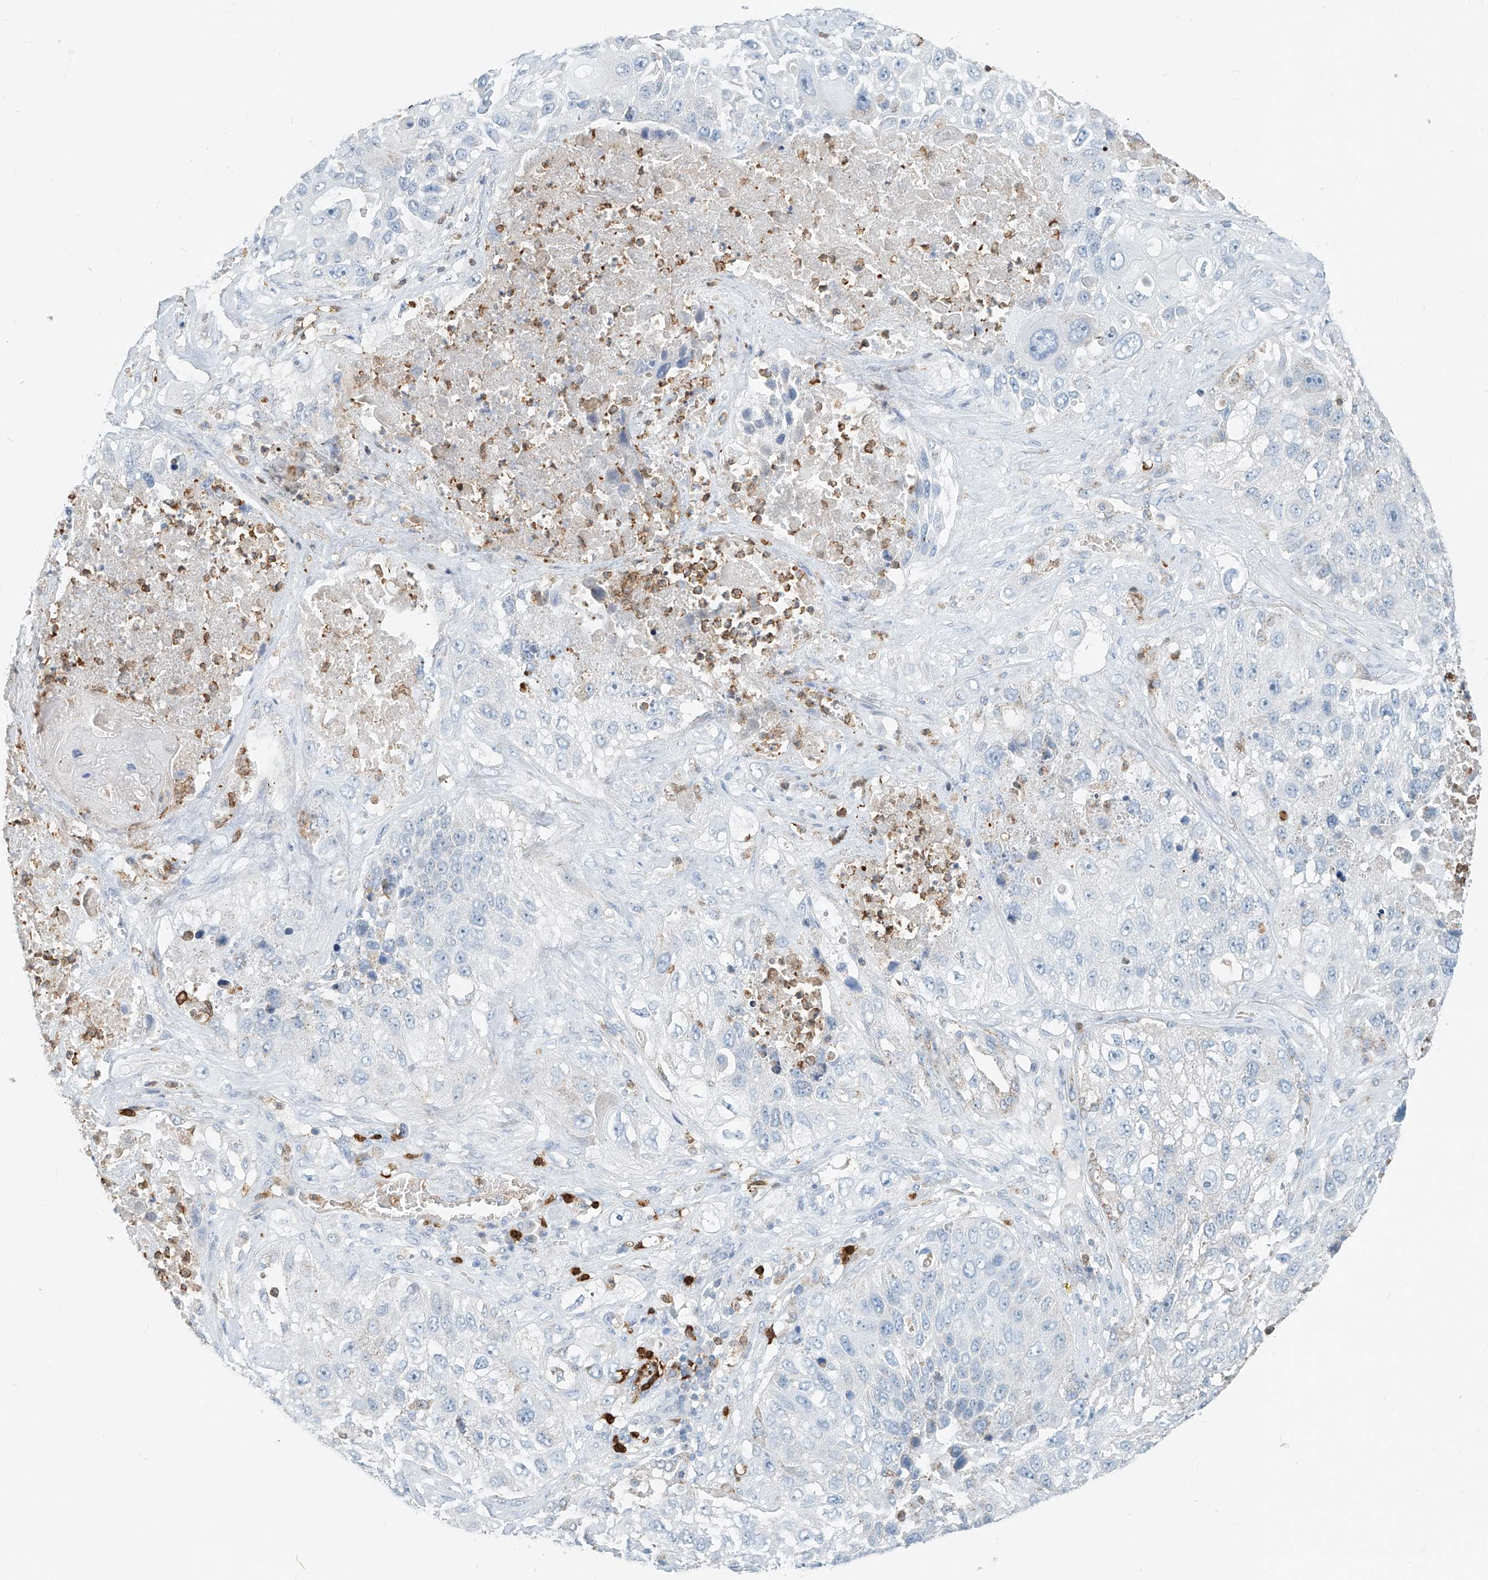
{"staining": {"intensity": "negative", "quantity": "none", "location": "none"}, "tissue": "lung cancer", "cell_type": "Tumor cells", "image_type": "cancer", "snomed": [{"axis": "morphology", "description": "Squamous cell carcinoma, NOS"}, {"axis": "topography", "description": "Lung"}], "caption": "IHC histopathology image of neoplastic tissue: lung cancer stained with DAB displays no significant protein expression in tumor cells. Brightfield microscopy of immunohistochemistry (IHC) stained with DAB (brown) and hematoxylin (blue), captured at high magnification.", "gene": "PTPRA", "patient": {"sex": "male", "age": 61}}